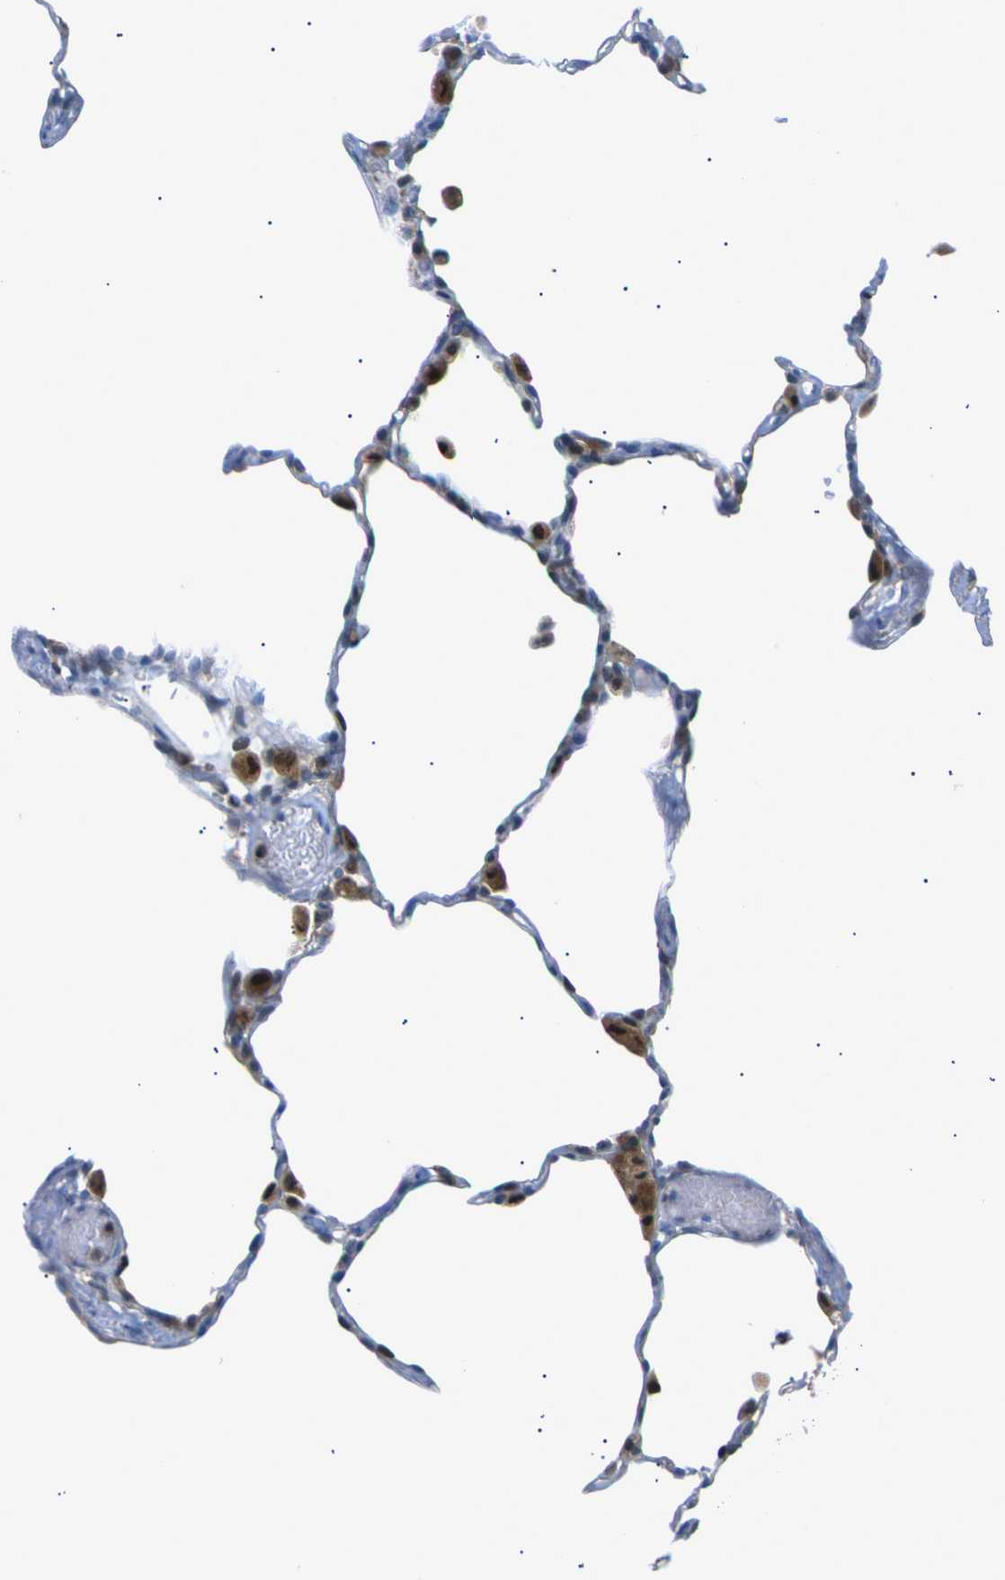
{"staining": {"intensity": "strong", "quantity": "<25%", "location": "nuclear"}, "tissue": "lung", "cell_type": "Alveolar cells", "image_type": "normal", "snomed": [{"axis": "morphology", "description": "Normal tissue, NOS"}, {"axis": "topography", "description": "Lung"}], "caption": "Protein staining by immunohistochemistry (IHC) reveals strong nuclear expression in approximately <25% of alveolar cells in normal lung.", "gene": "RPS6KA3", "patient": {"sex": "female", "age": 49}}